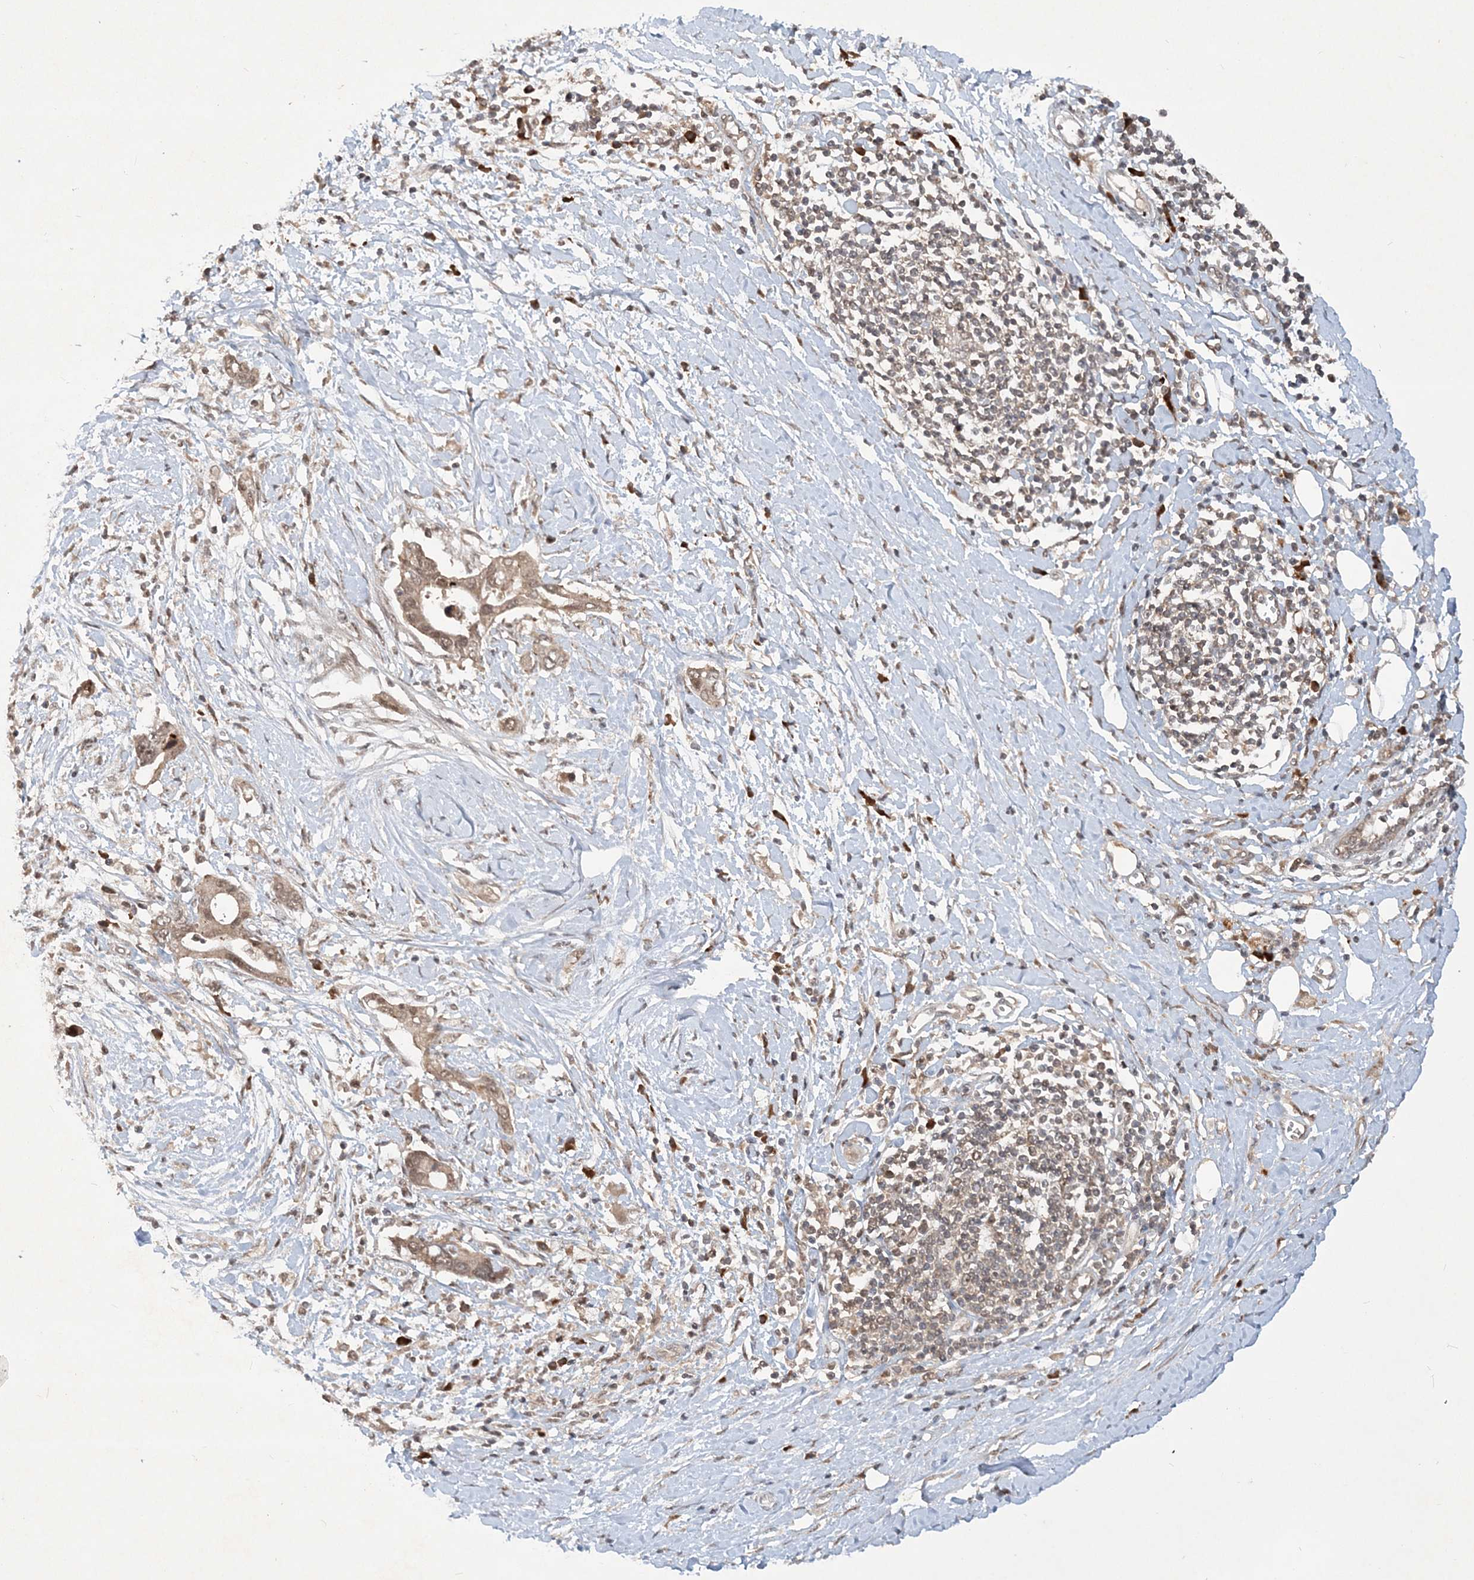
{"staining": {"intensity": "weak", "quantity": ">75%", "location": "cytoplasmic/membranous,nuclear"}, "tissue": "pancreatic cancer", "cell_type": "Tumor cells", "image_type": "cancer", "snomed": [{"axis": "morphology", "description": "Normal tissue, NOS"}, {"axis": "morphology", "description": "Adenocarcinoma, NOS"}, {"axis": "topography", "description": "Pancreas"}, {"axis": "topography", "description": "Peripheral nerve tissue"}], "caption": "Protein staining of pancreatic cancer tissue shows weak cytoplasmic/membranous and nuclear positivity in about >75% of tumor cells.", "gene": "UBR3", "patient": {"sex": "male", "age": 59}}